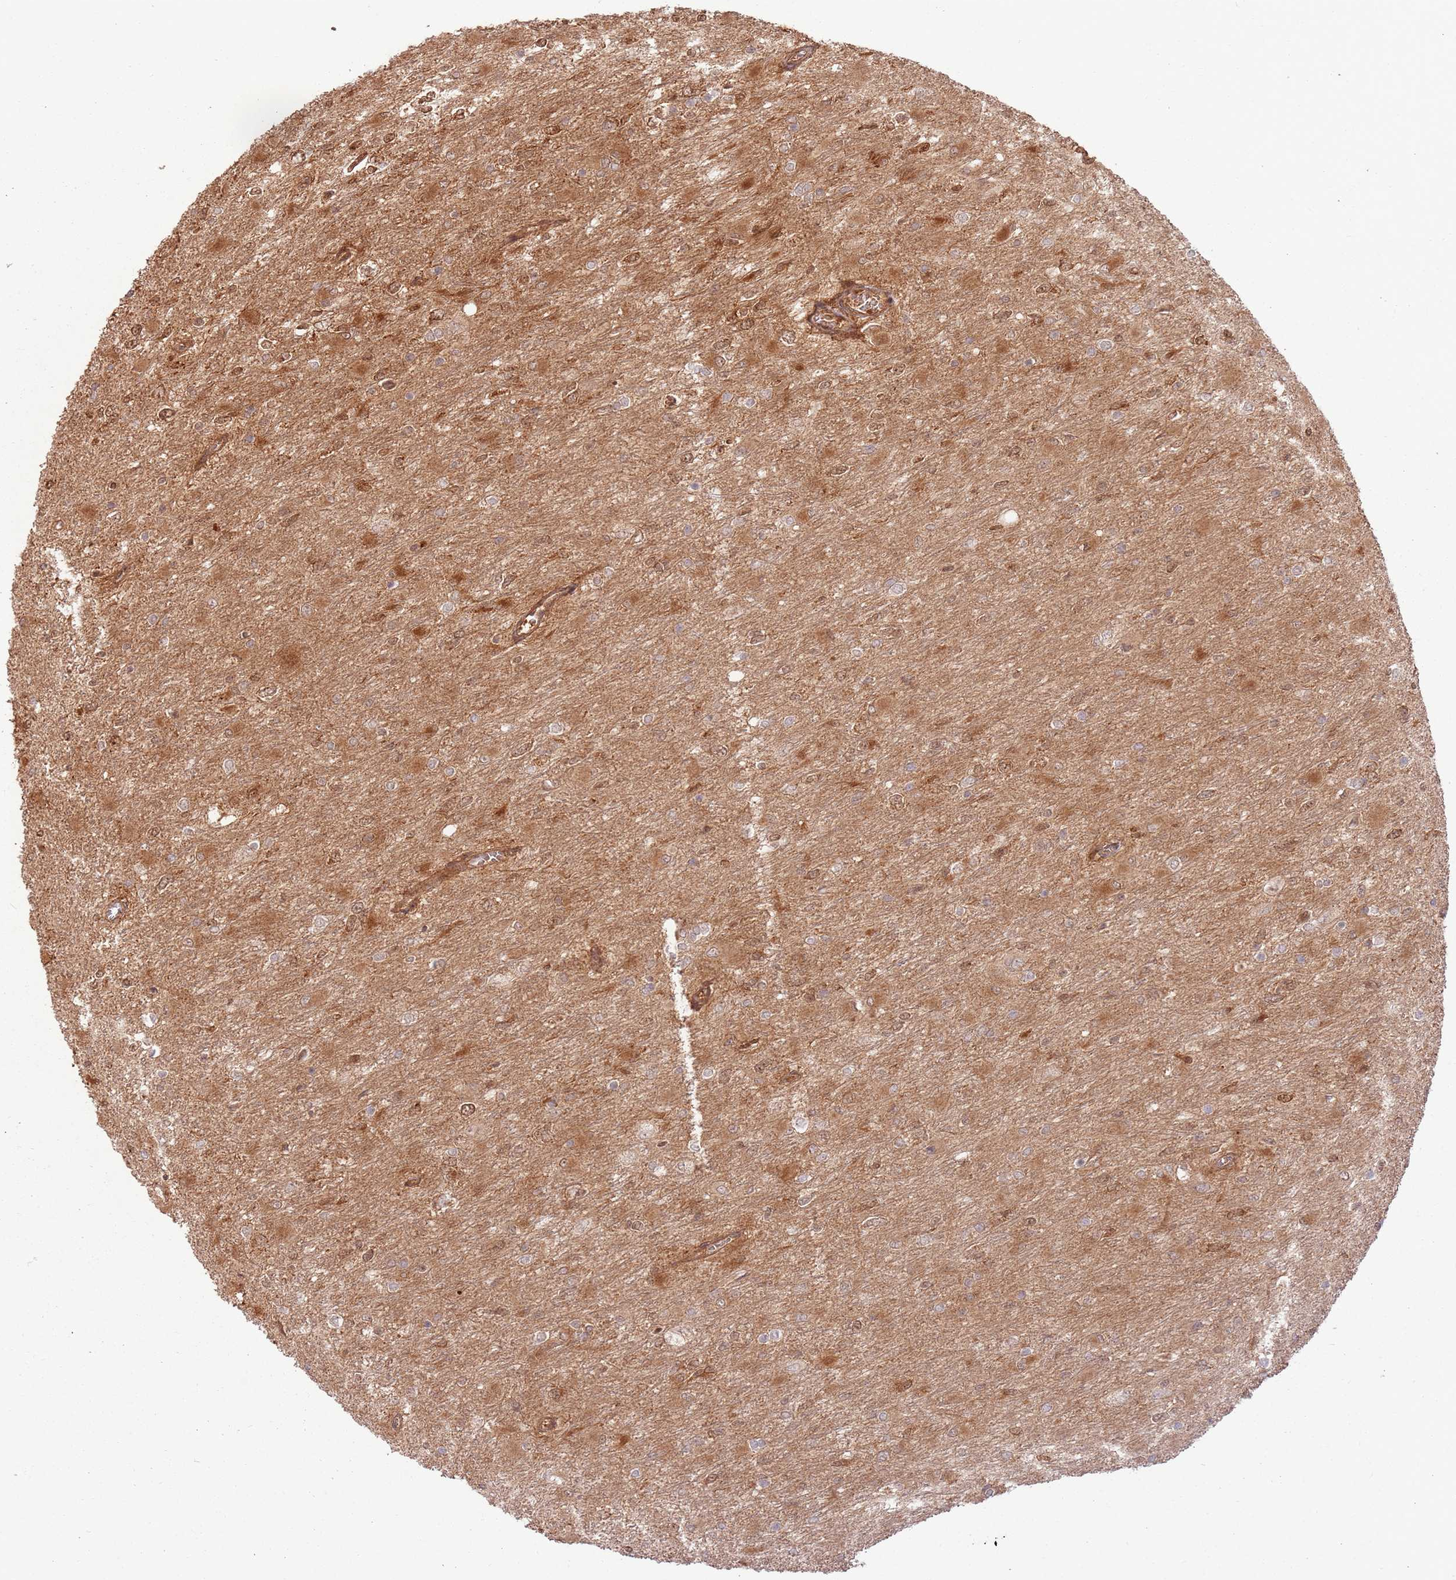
{"staining": {"intensity": "moderate", "quantity": "<25%", "location": "cytoplasmic/membranous,nuclear"}, "tissue": "glioma", "cell_type": "Tumor cells", "image_type": "cancer", "snomed": [{"axis": "morphology", "description": "Glioma, malignant, High grade"}, {"axis": "topography", "description": "Cerebral cortex"}], "caption": "The micrograph shows immunohistochemical staining of high-grade glioma (malignant). There is moderate cytoplasmic/membranous and nuclear staining is seen in about <25% of tumor cells.", "gene": "TBC1D13", "patient": {"sex": "female", "age": 36}}